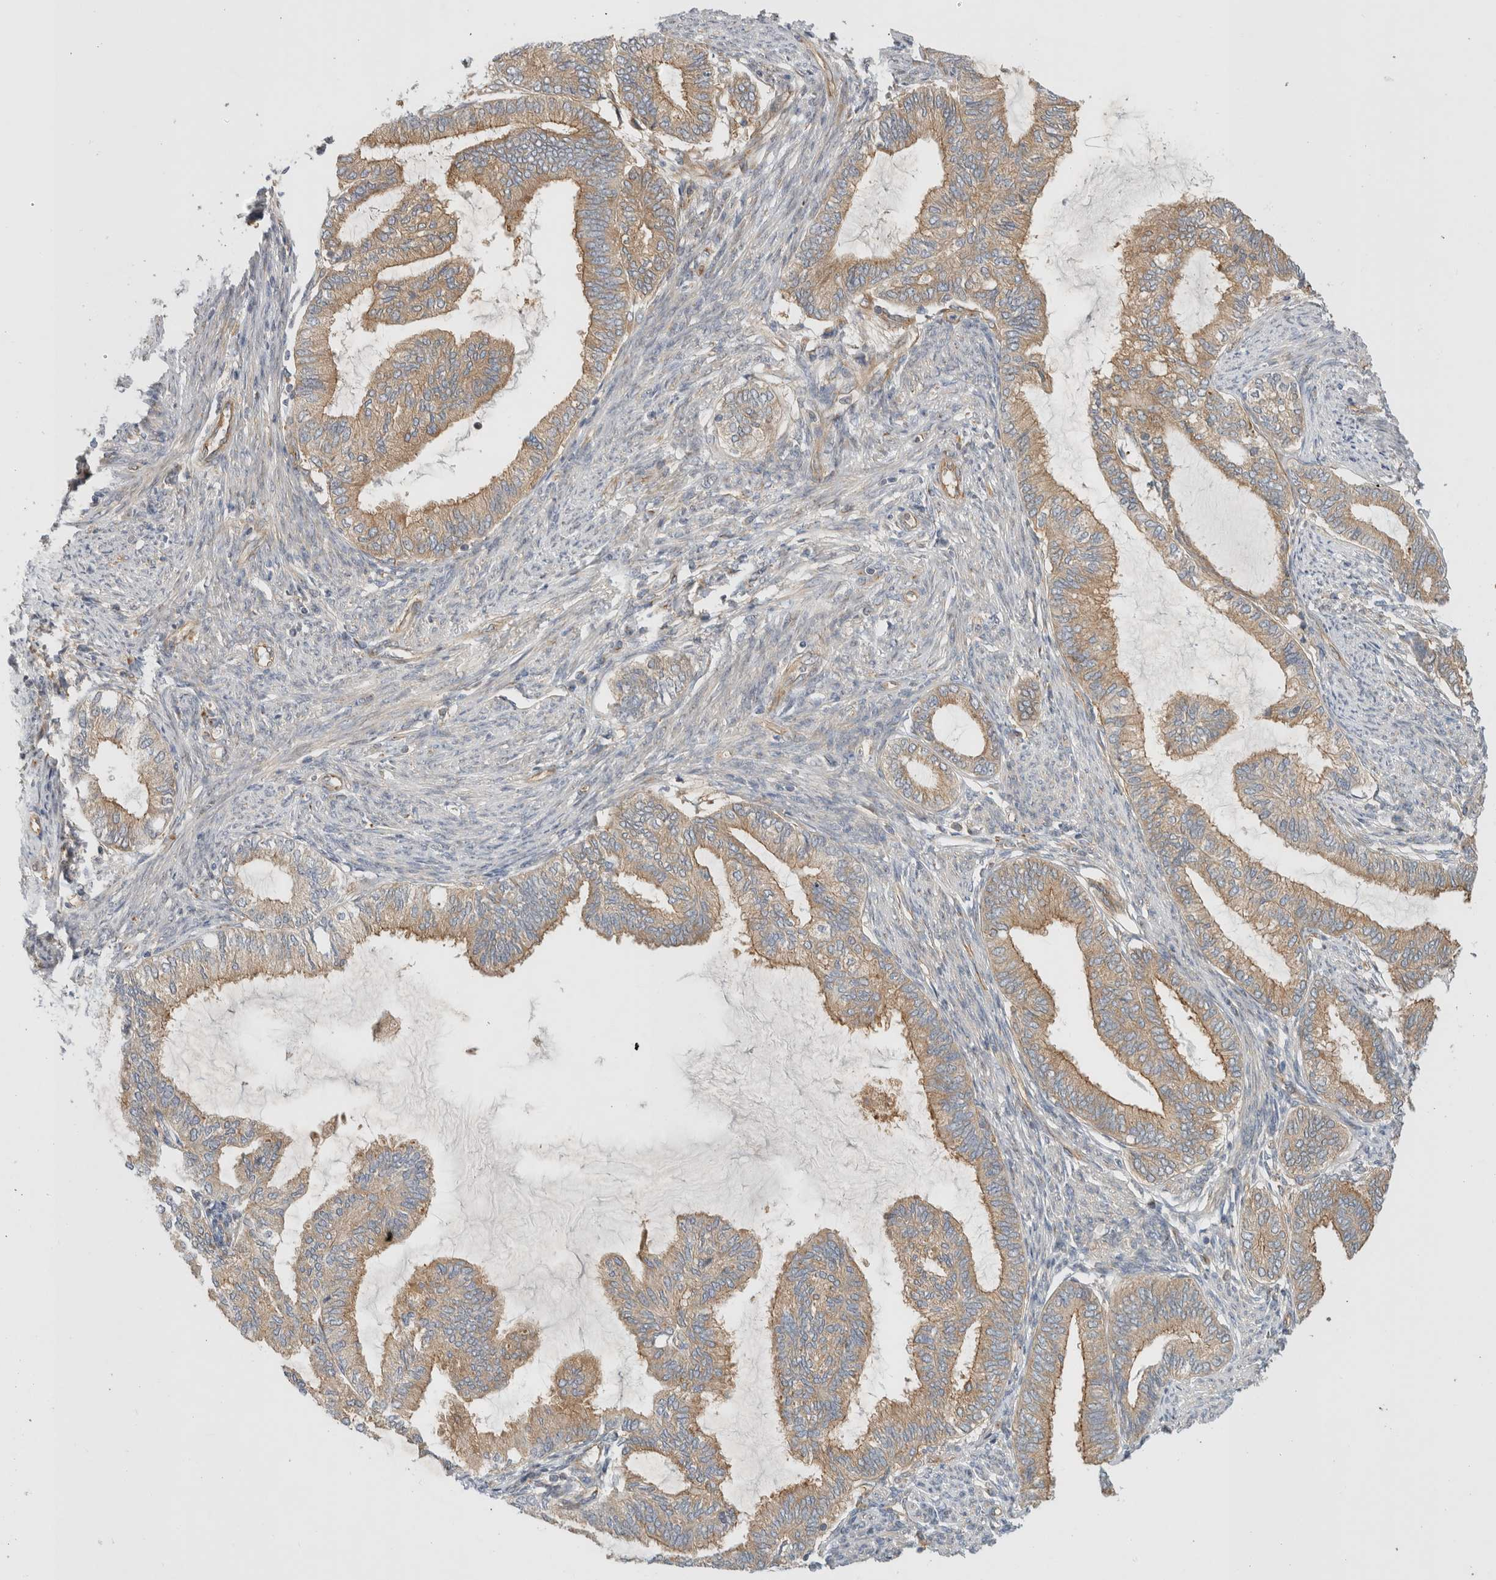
{"staining": {"intensity": "weak", "quantity": ">75%", "location": "cytoplasmic/membranous"}, "tissue": "endometrial cancer", "cell_type": "Tumor cells", "image_type": "cancer", "snomed": [{"axis": "morphology", "description": "Adenocarcinoma, NOS"}, {"axis": "topography", "description": "Endometrium"}], "caption": "Adenocarcinoma (endometrial) stained with a brown dye reveals weak cytoplasmic/membranous positive expression in approximately >75% of tumor cells.", "gene": "GPR150", "patient": {"sex": "female", "age": 86}}